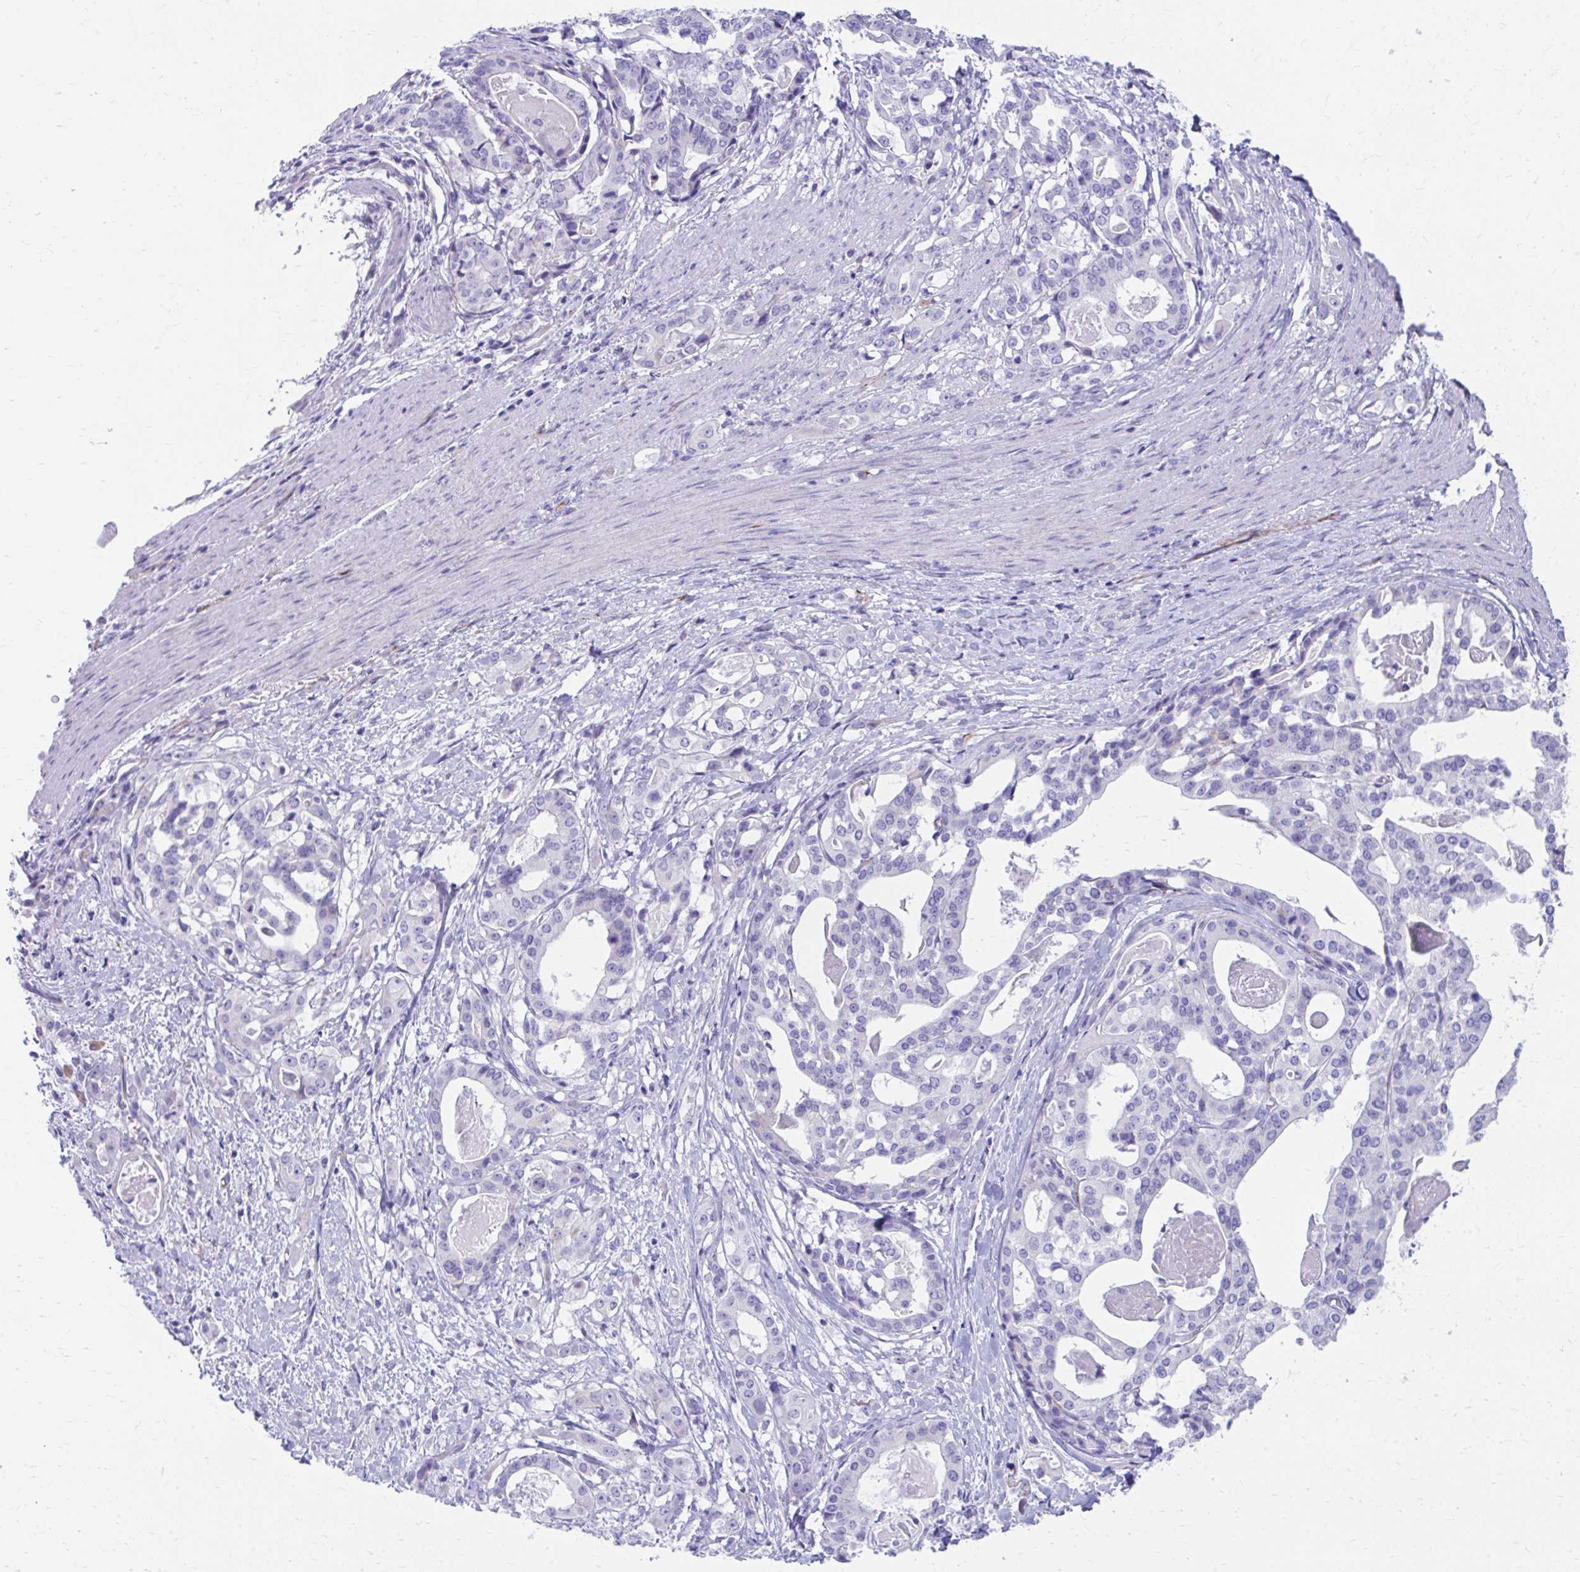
{"staining": {"intensity": "negative", "quantity": "none", "location": "none"}, "tissue": "stomach cancer", "cell_type": "Tumor cells", "image_type": "cancer", "snomed": [{"axis": "morphology", "description": "Adenocarcinoma, NOS"}, {"axis": "topography", "description": "Stomach"}], "caption": "This is an IHC micrograph of stomach adenocarcinoma. There is no positivity in tumor cells.", "gene": "KRIT1", "patient": {"sex": "male", "age": 48}}